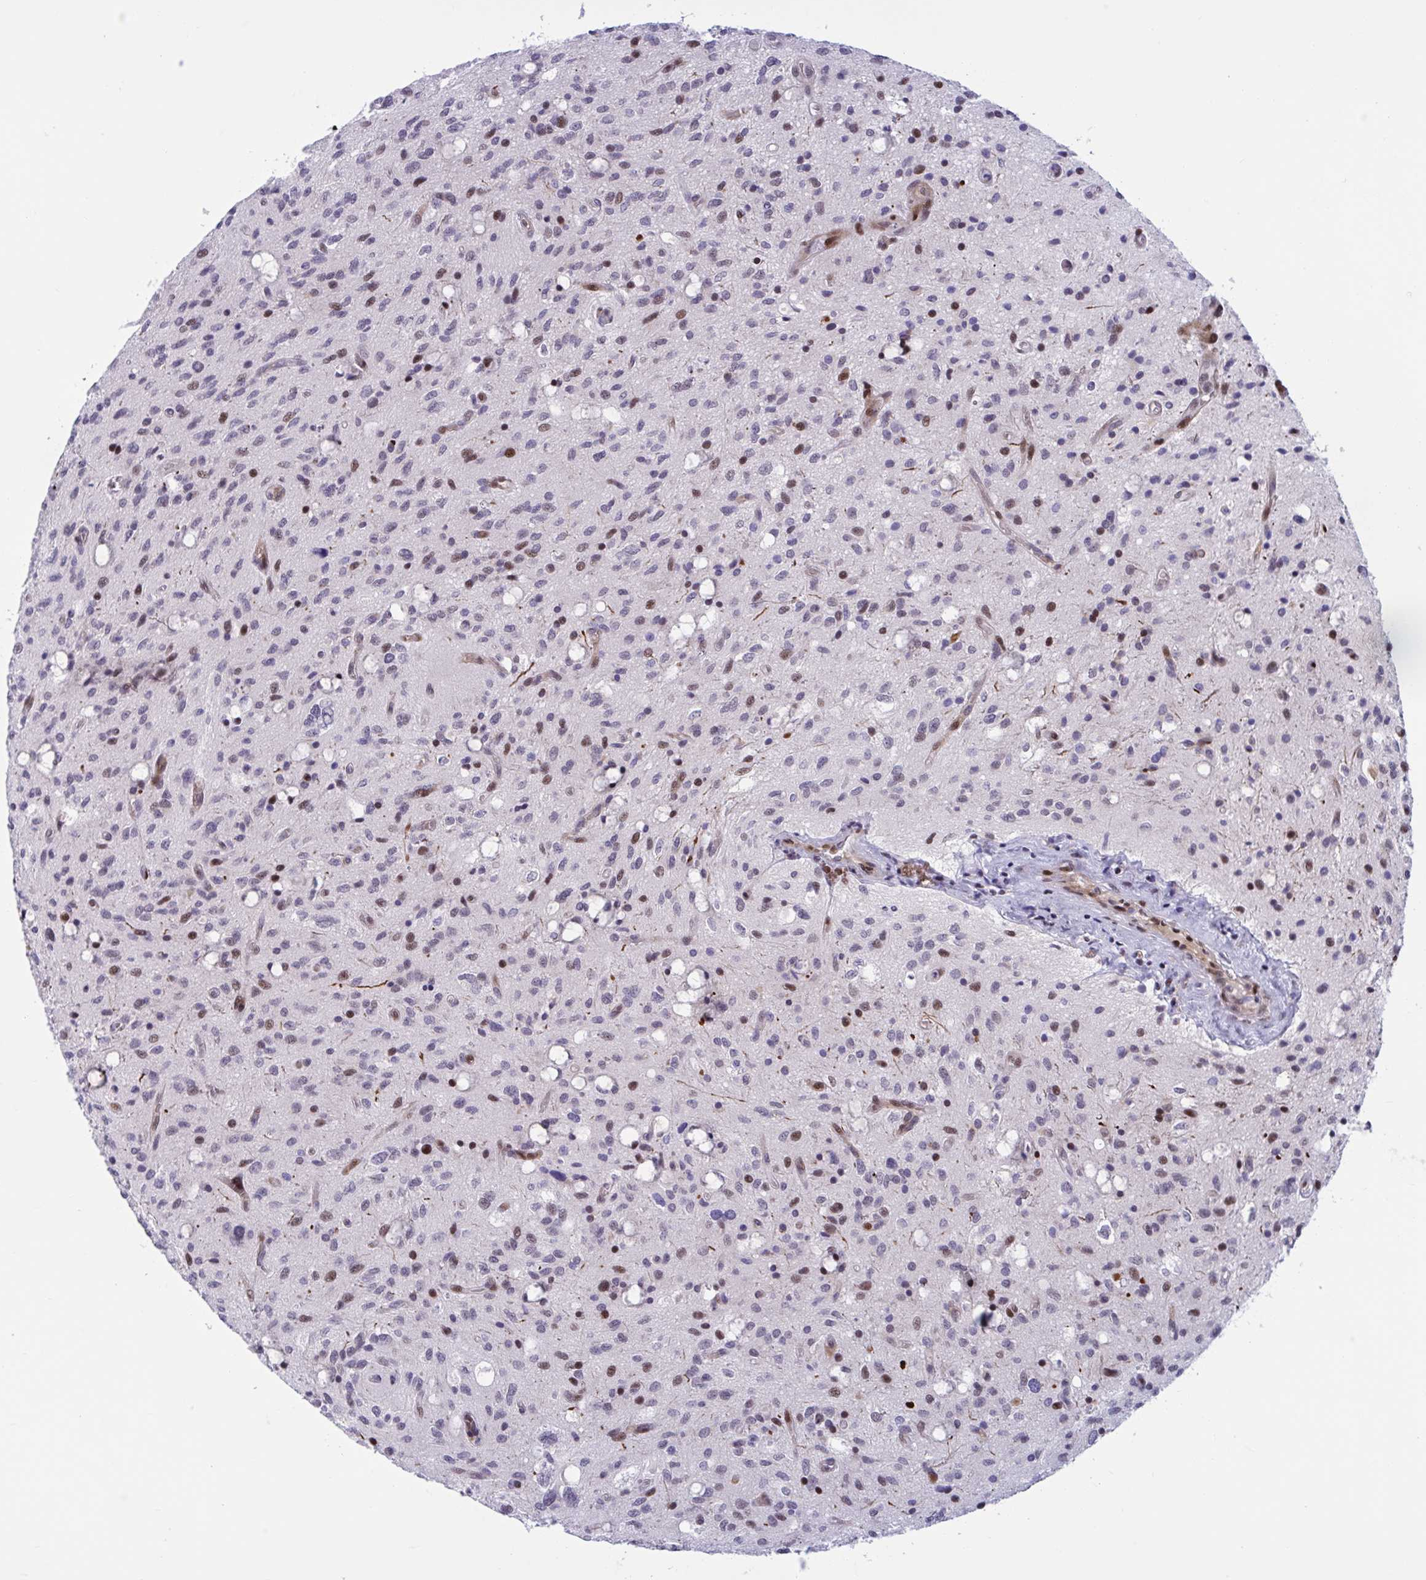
{"staining": {"intensity": "moderate", "quantity": "25%-75%", "location": "nuclear"}, "tissue": "glioma", "cell_type": "Tumor cells", "image_type": "cancer", "snomed": [{"axis": "morphology", "description": "Glioma, malignant, Low grade"}, {"axis": "topography", "description": "Brain"}], "caption": "Glioma stained for a protein (brown) demonstrates moderate nuclear positive staining in about 25%-75% of tumor cells.", "gene": "RBL1", "patient": {"sex": "female", "age": 58}}